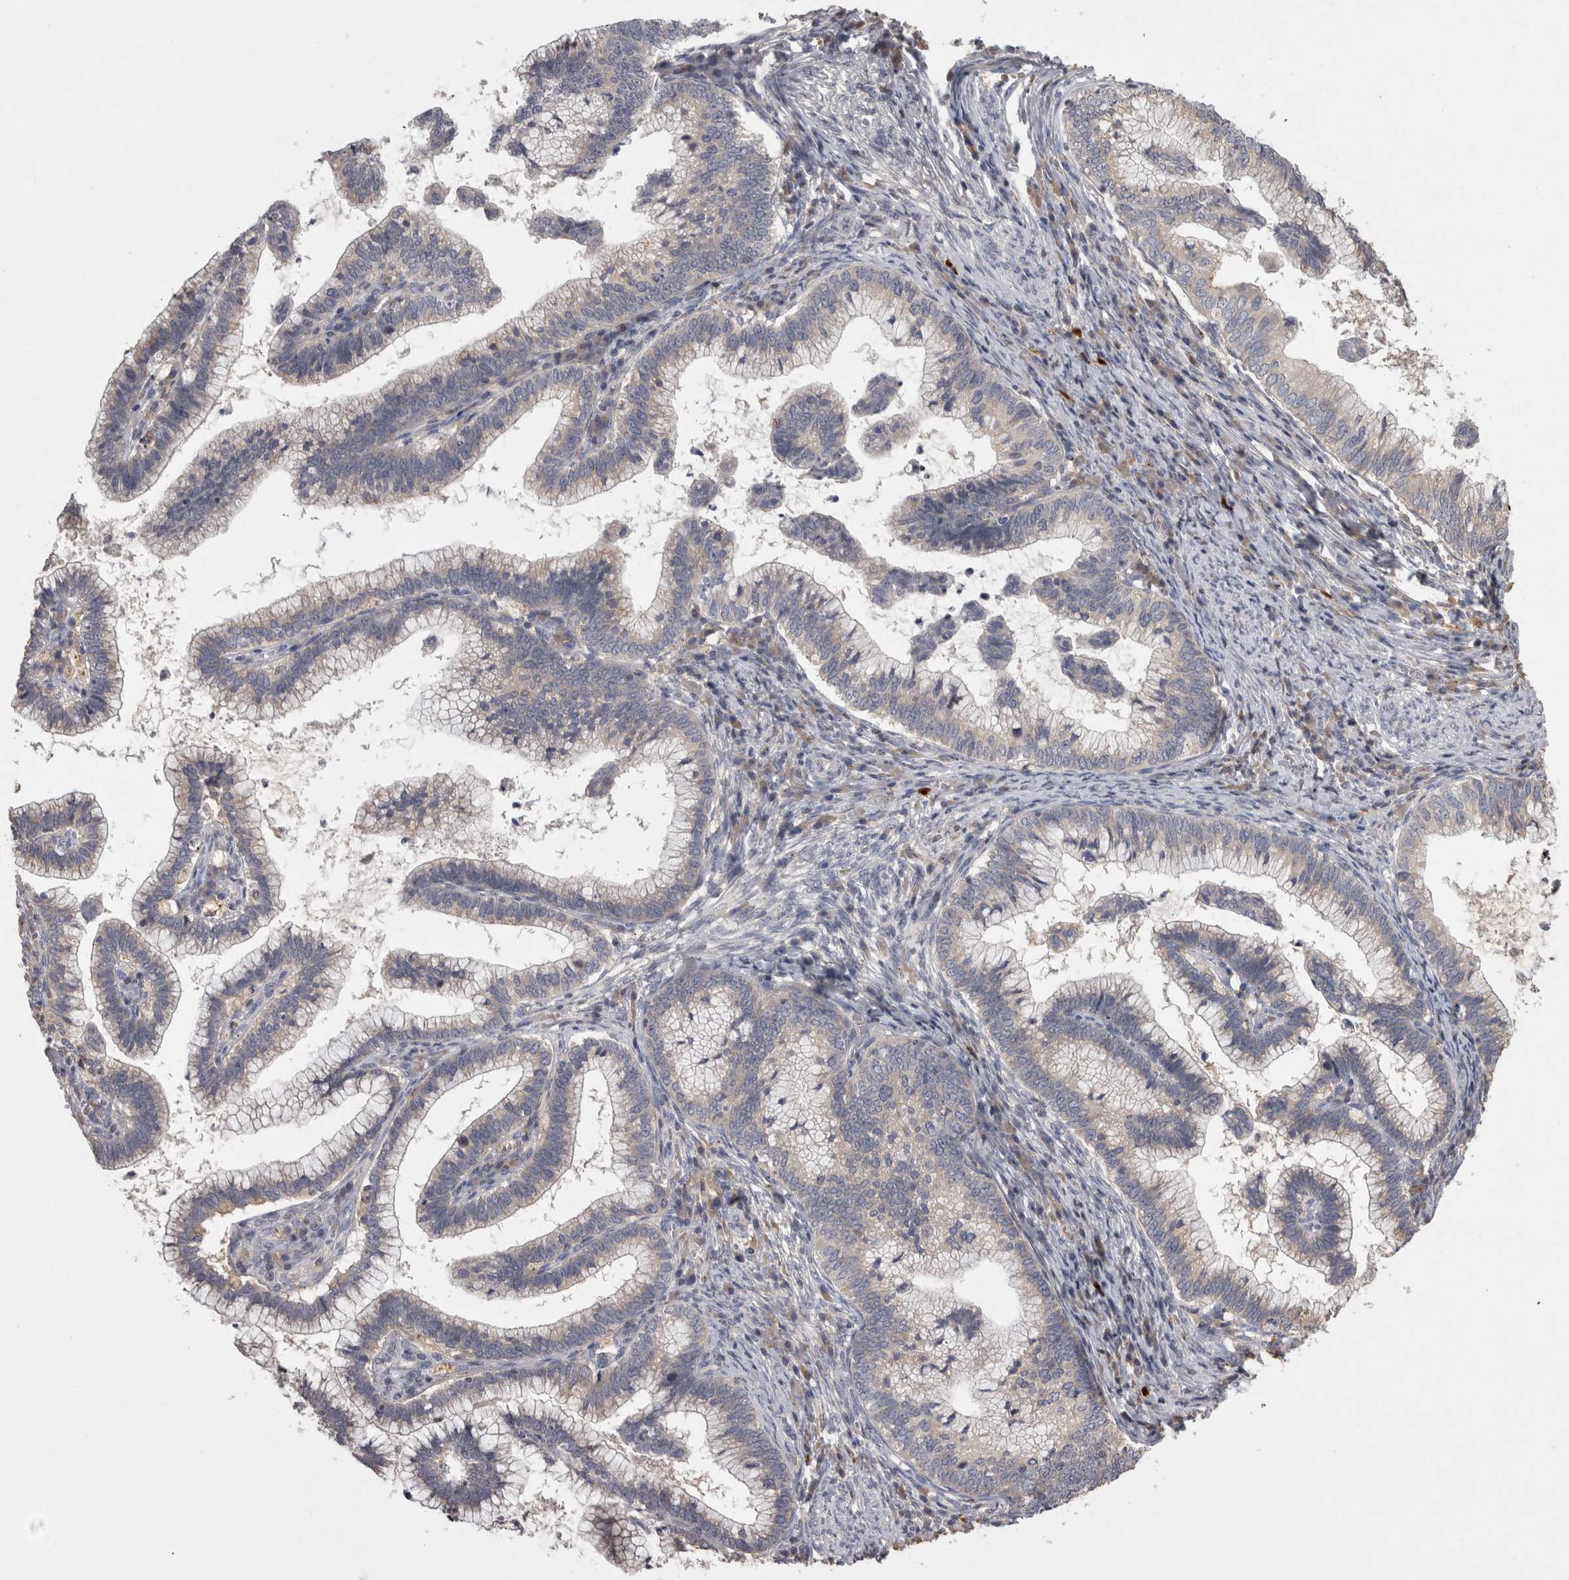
{"staining": {"intensity": "negative", "quantity": "none", "location": "none"}, "tissue": "cervical cancer", "cell_type": "Tumor cells", "image_type": "cancer", "snomed": [{"axis": "morphology", "description": "Adenocarcinoma, NOS"}, {"axis": "topography", "description": "Cervix"}], "caption": "This is an immunohistochemistry image of cervical cancer. There is no positivity in tumor cells.", "gene": "PCM1", "patient": {"sex": "female", "age": 36}}